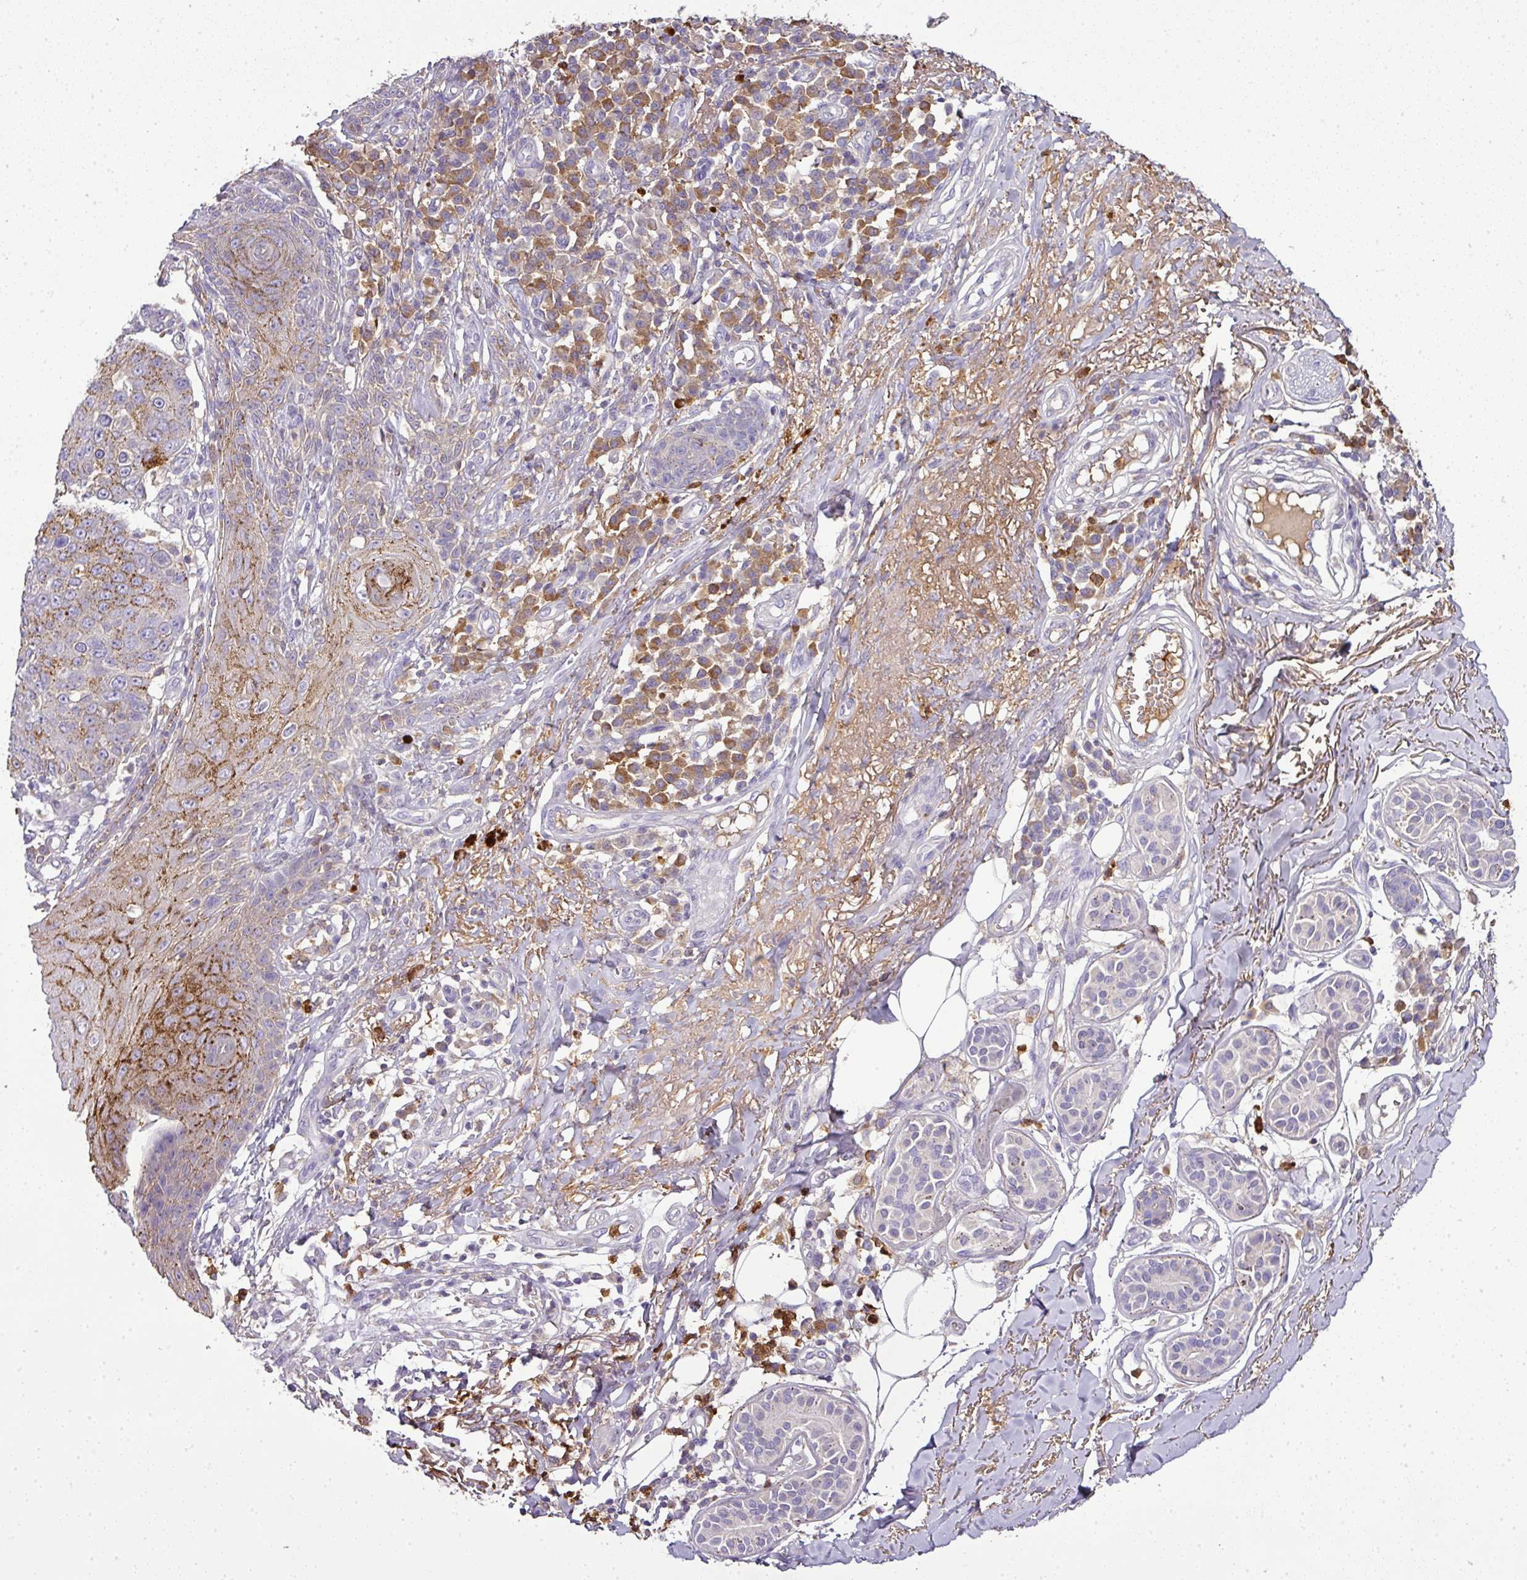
{"staining": {"intensity": "moderate", "quantity": "<25%", "location": "cytoplasmic/membranous"}, "tissue": "skin cancer", "cell_type": "Tumor cells", "image_type": "cancer", "snomed": [{"axis": "morphology", "description": "Squamous cell carcinoma, NOS"}, {"axis": "topography", "description": "Skin"}], "caption": "Human skin cancer (squamous cell carcinoma) stained with a protein marker displays moderate staining in tumor cells.", "gene": "CAB39L", "patient": {"sex": "male", "age": 71}}